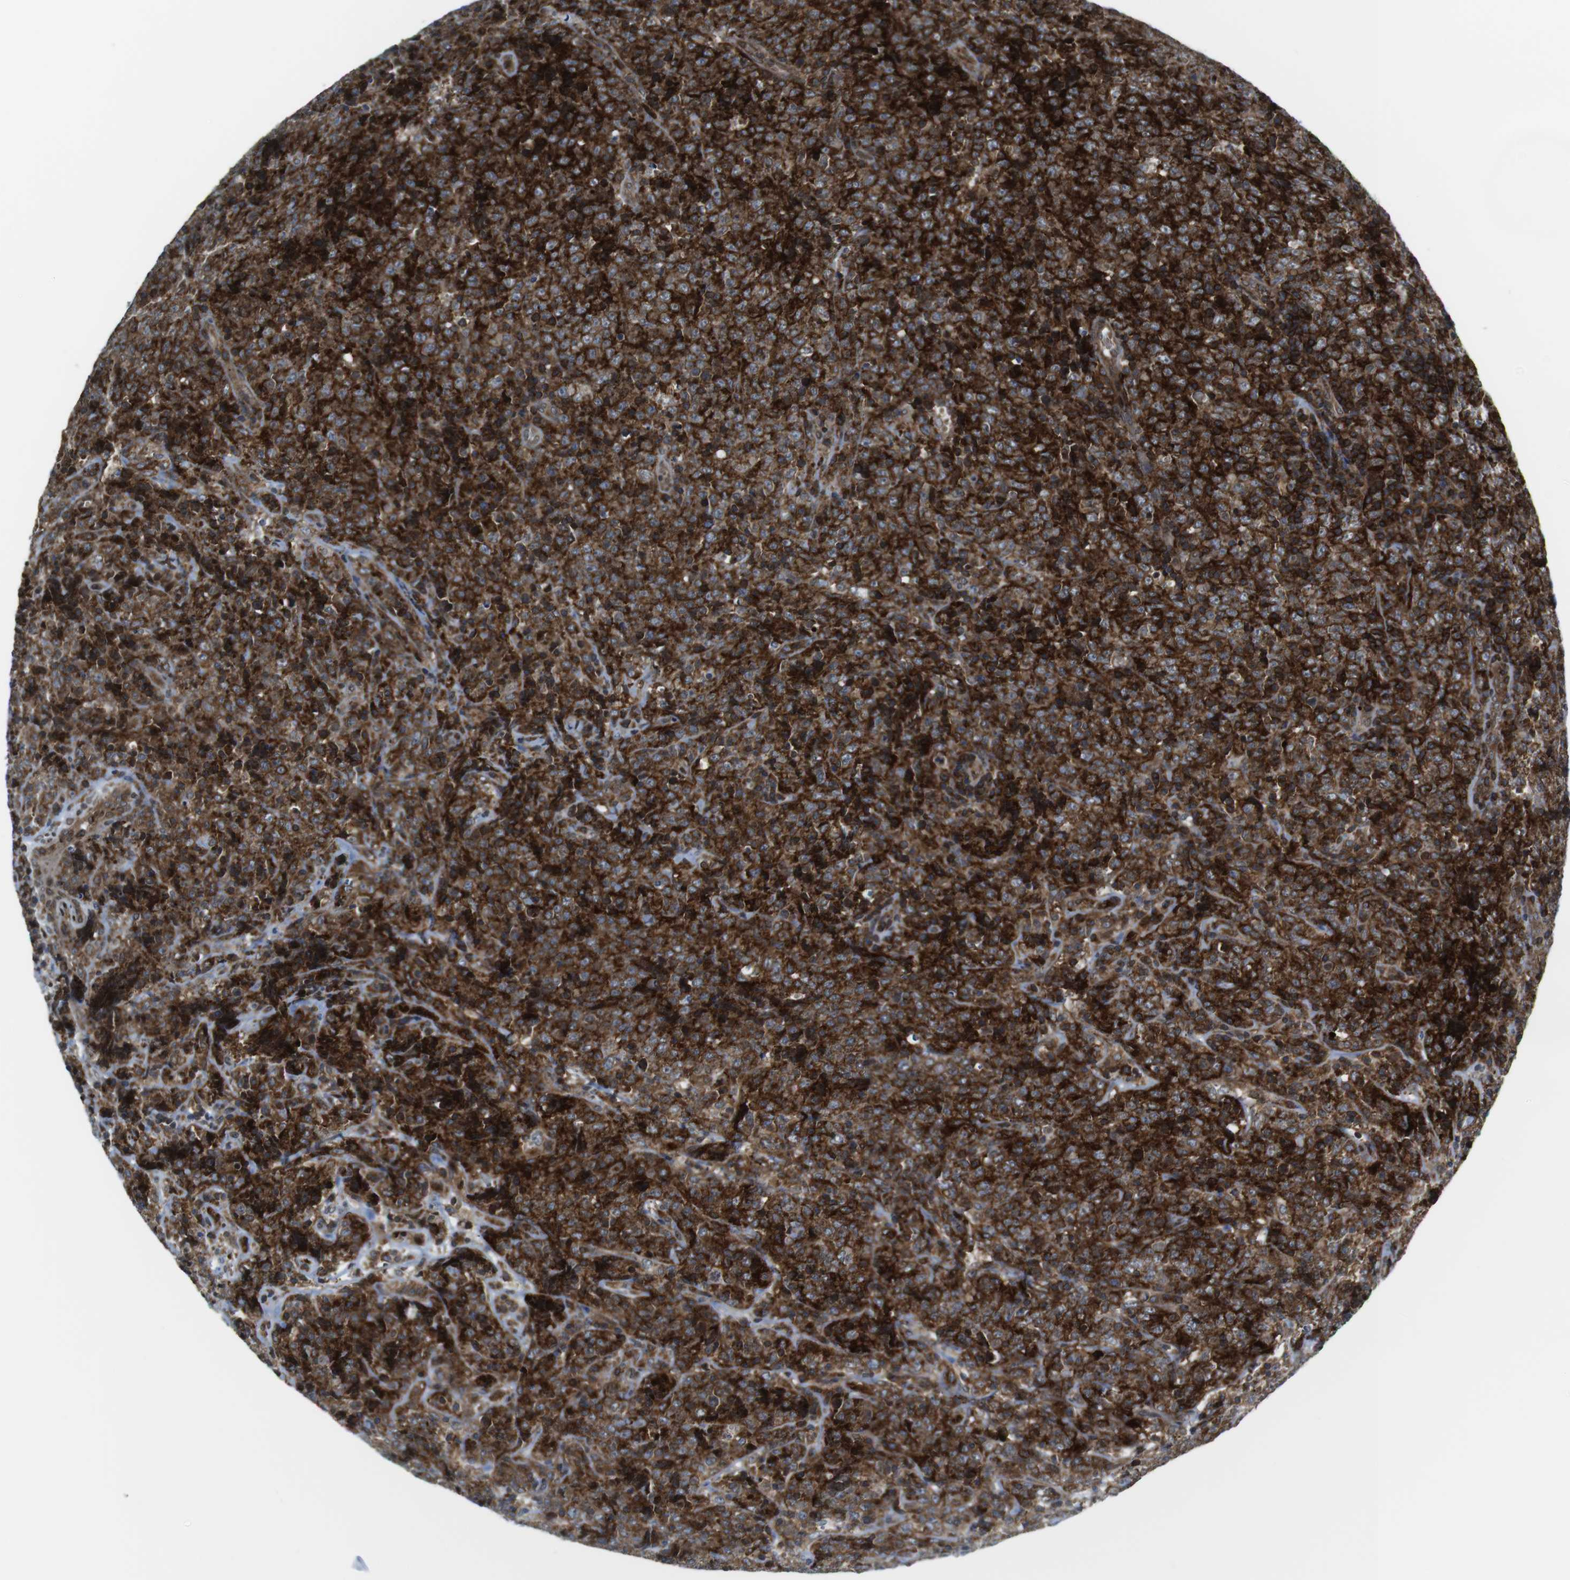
{"staining": {"intensity": "strong", "quantity": "25%-75%", "location": "cytoplasmic/membranous"}, "tissue": "lymphoma", "cell_type": "Tumor cells", "image_type": "cancer", "snomed": [{"axis": "morphology", "description": "Malignant lymphoma, non-Hodgkin's type, High grade"}, {"axis": "topography", "description": "Tonsil"}], "caption": "Human malignant lymphoma, non-Hodgkin's type (high-grade) stained for a protein (brown) demonstrates strong cytoplasmic/membranous positive expression in approximately 25%-75% of tumor cells.", "gene": "CUL7", "patient": {"sex": "female", "age": 36}}